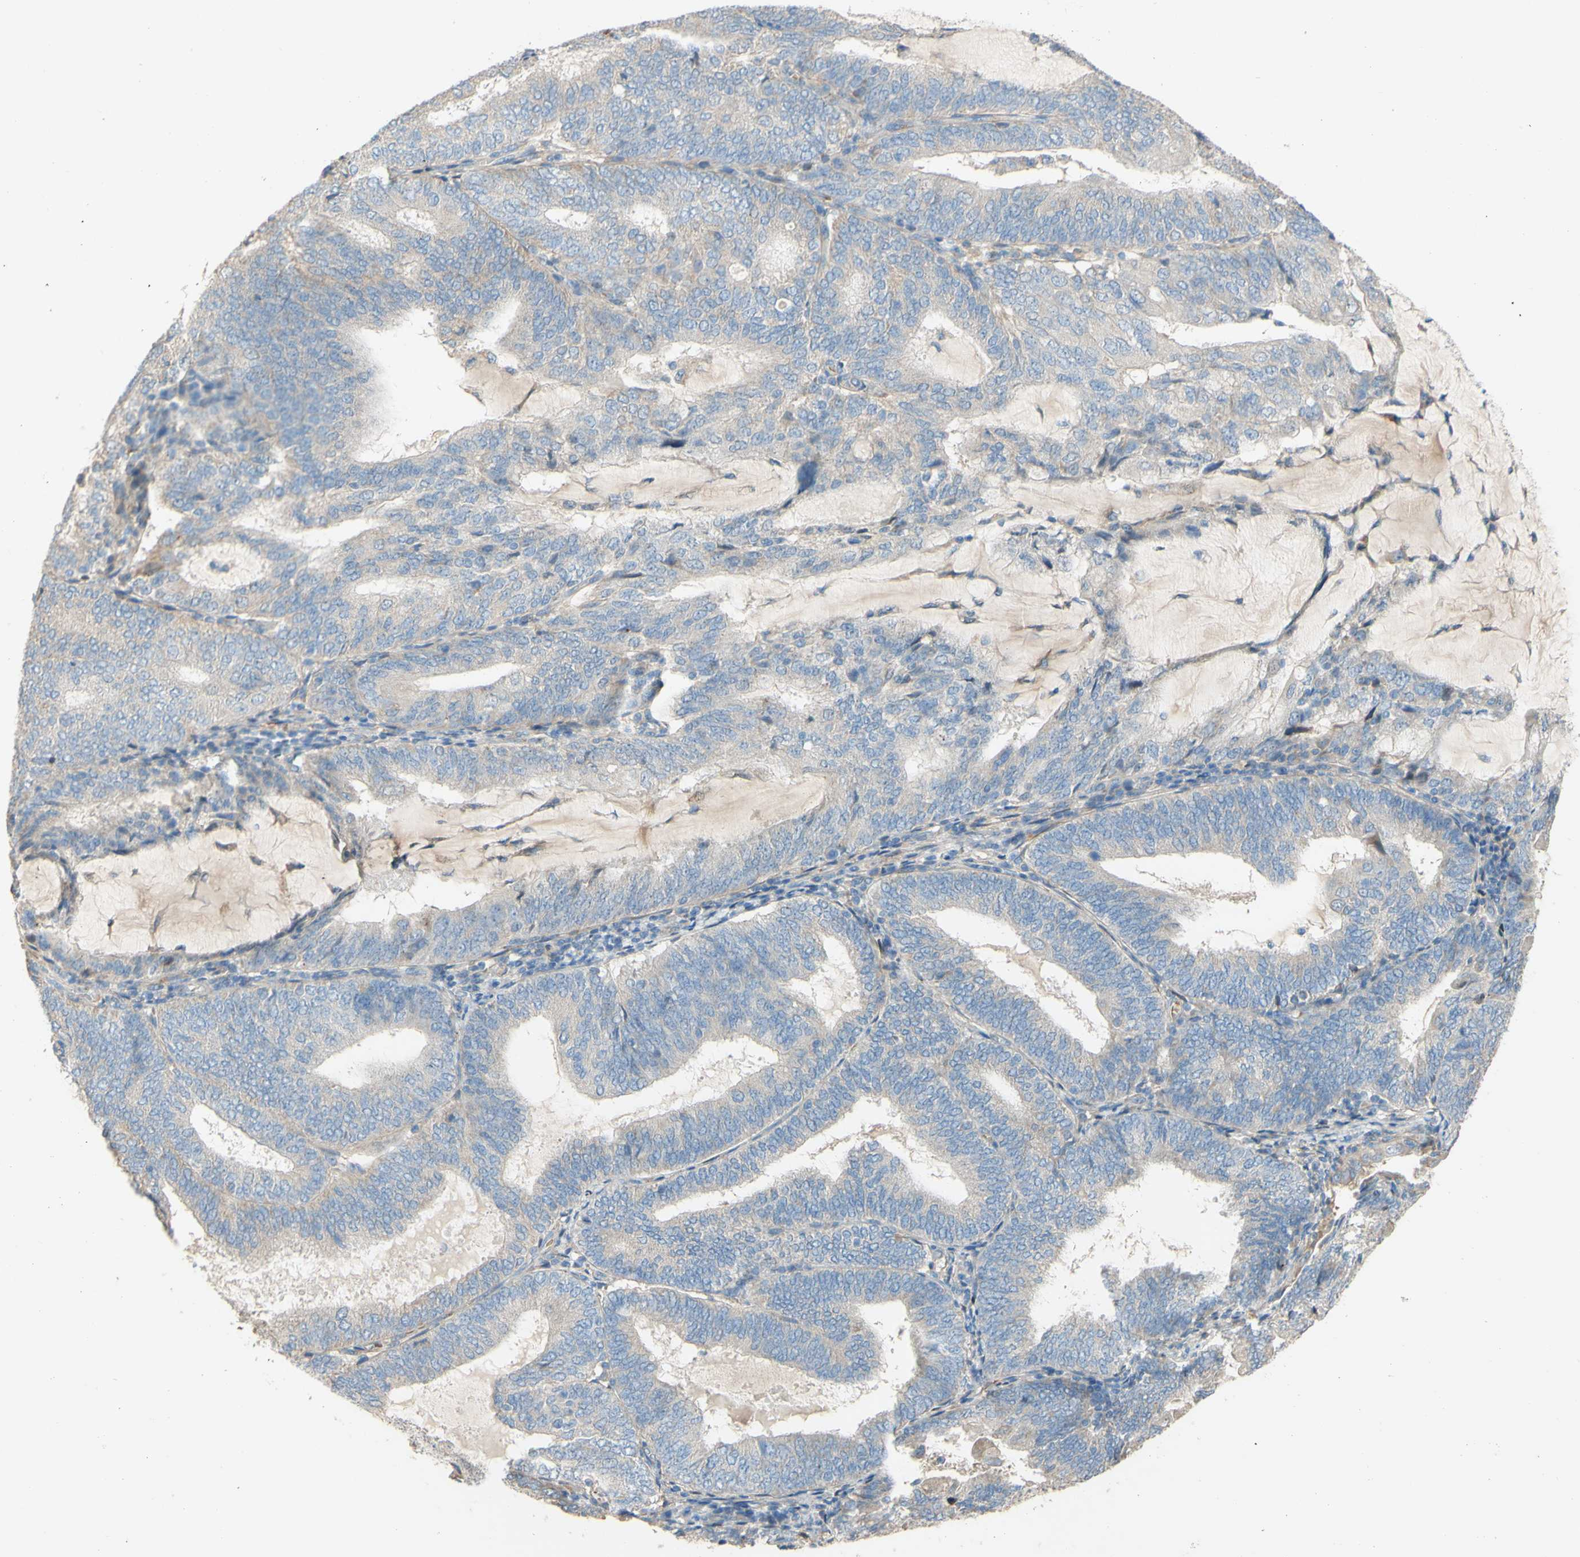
{"staining": {"intensity": "negative", "quantity": "none", "location": "none"}, "tissue": "endometrial cancer", "cell_type": "Tumor cells", "image_type": "cancer", "snomed": [{"axis": "morphology", "description": "Adenocarcinoma, NOS"}, {"axis": "topography", "description": "Endometrium"}], "caption": "Immunohistochemistry of human endometrial adenocarcinoma reveals no staining in tumor cells.", "gene": "DKK3", "patient": {"sex": "female", "age": 81}}